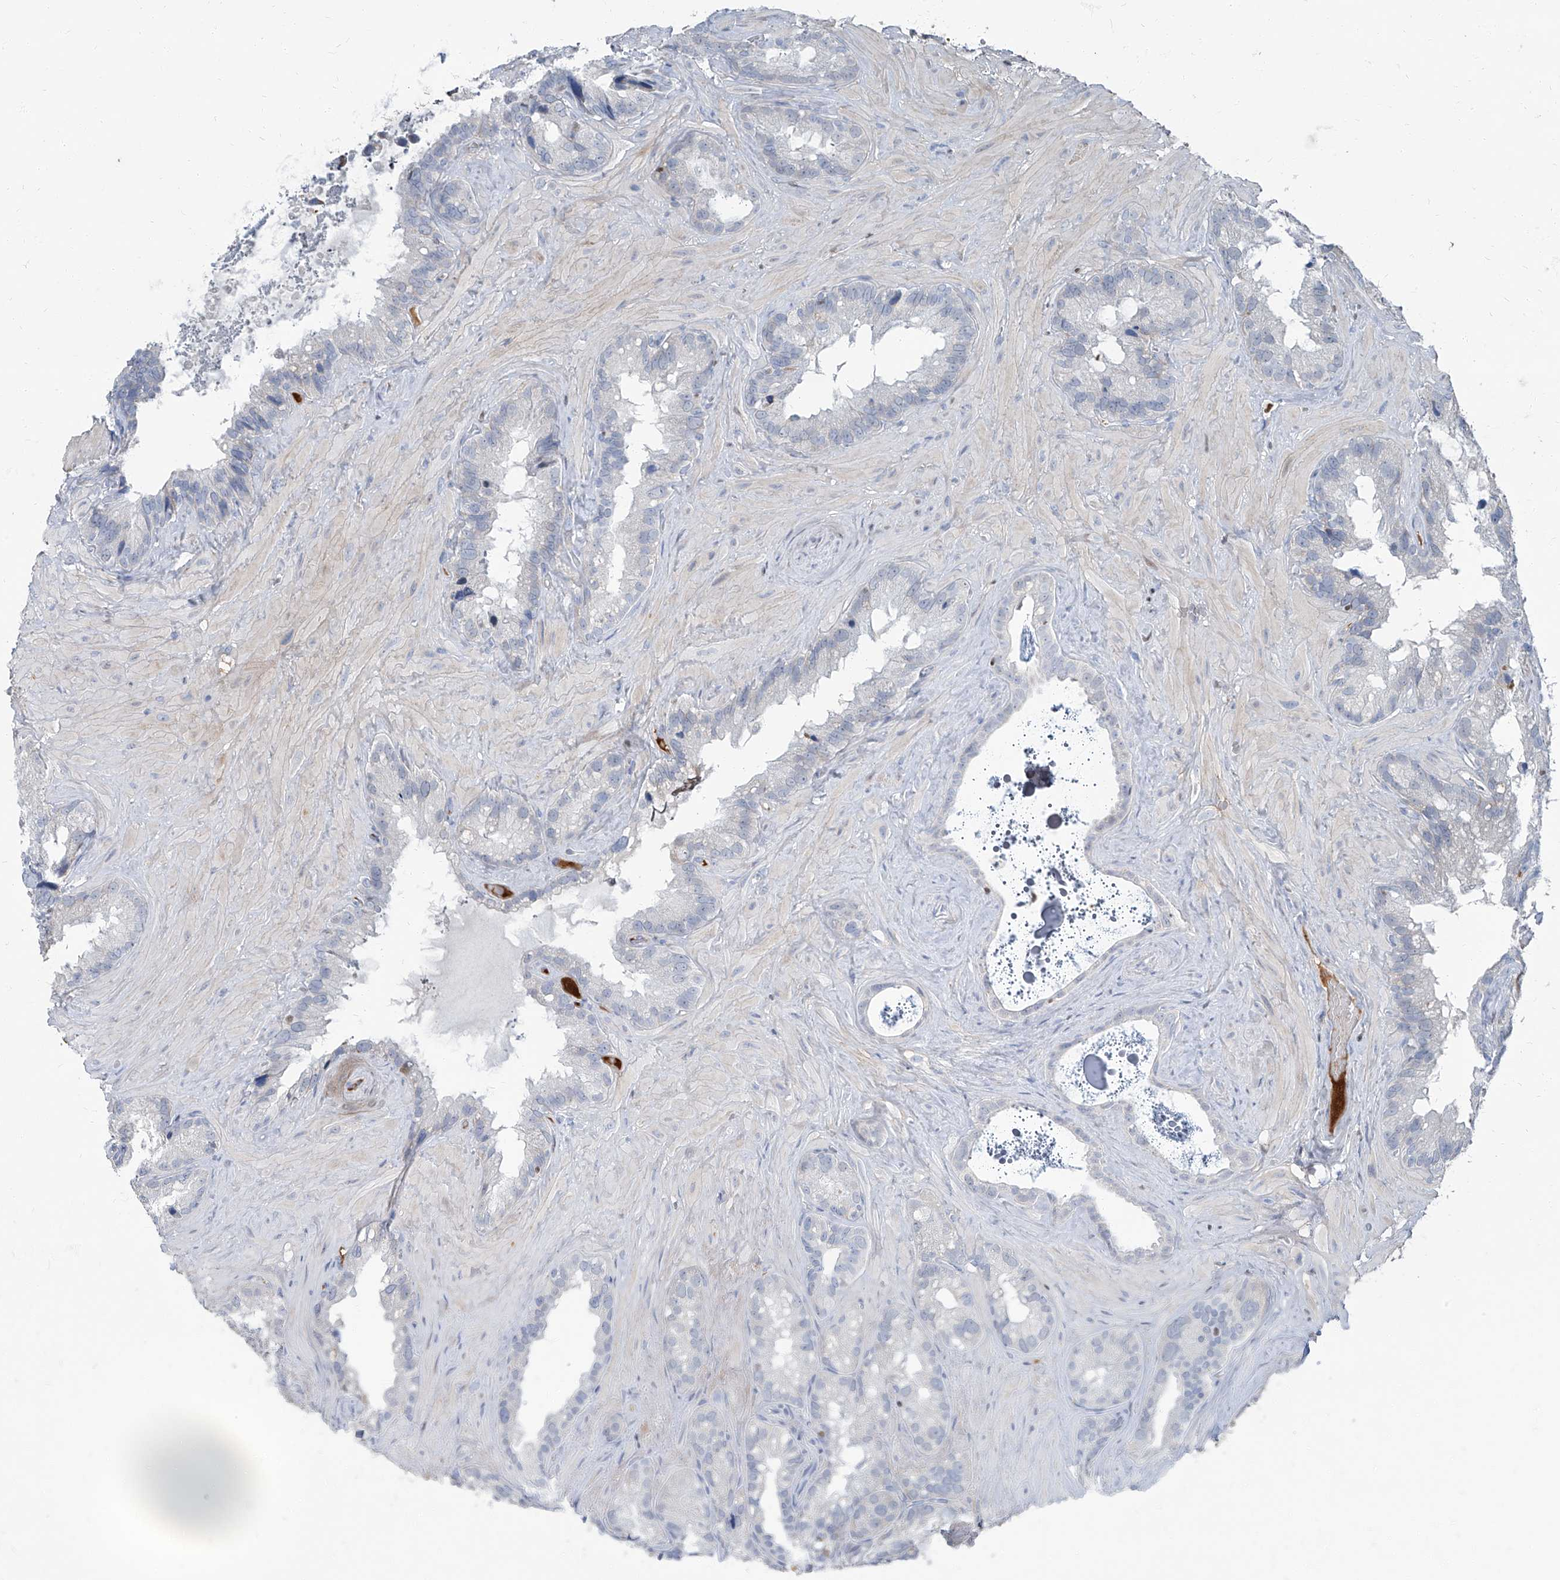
{"staining": {"intensity": "negative", "quantity": "none", "location": "none"}, "tissue": "seminal vesicle", "cell_type": "Glandular cells", "image_type": "normal", "snomed": [{"axis": "morphology", "description": "Normal tissue, NOS"}, {"axis": "topography", "description": "Prostate"}, {"axis": "topography", "description": "Seminal veicle"}], "caption": "Immunohistochemistry (IHC) image of normal seminal vesicle: human seminal vesicle stained with DAB exhibits no significant protein expression in glandular cells.", "gene": "HOXA3", "patient": {"sex": "male", "age": 68}}